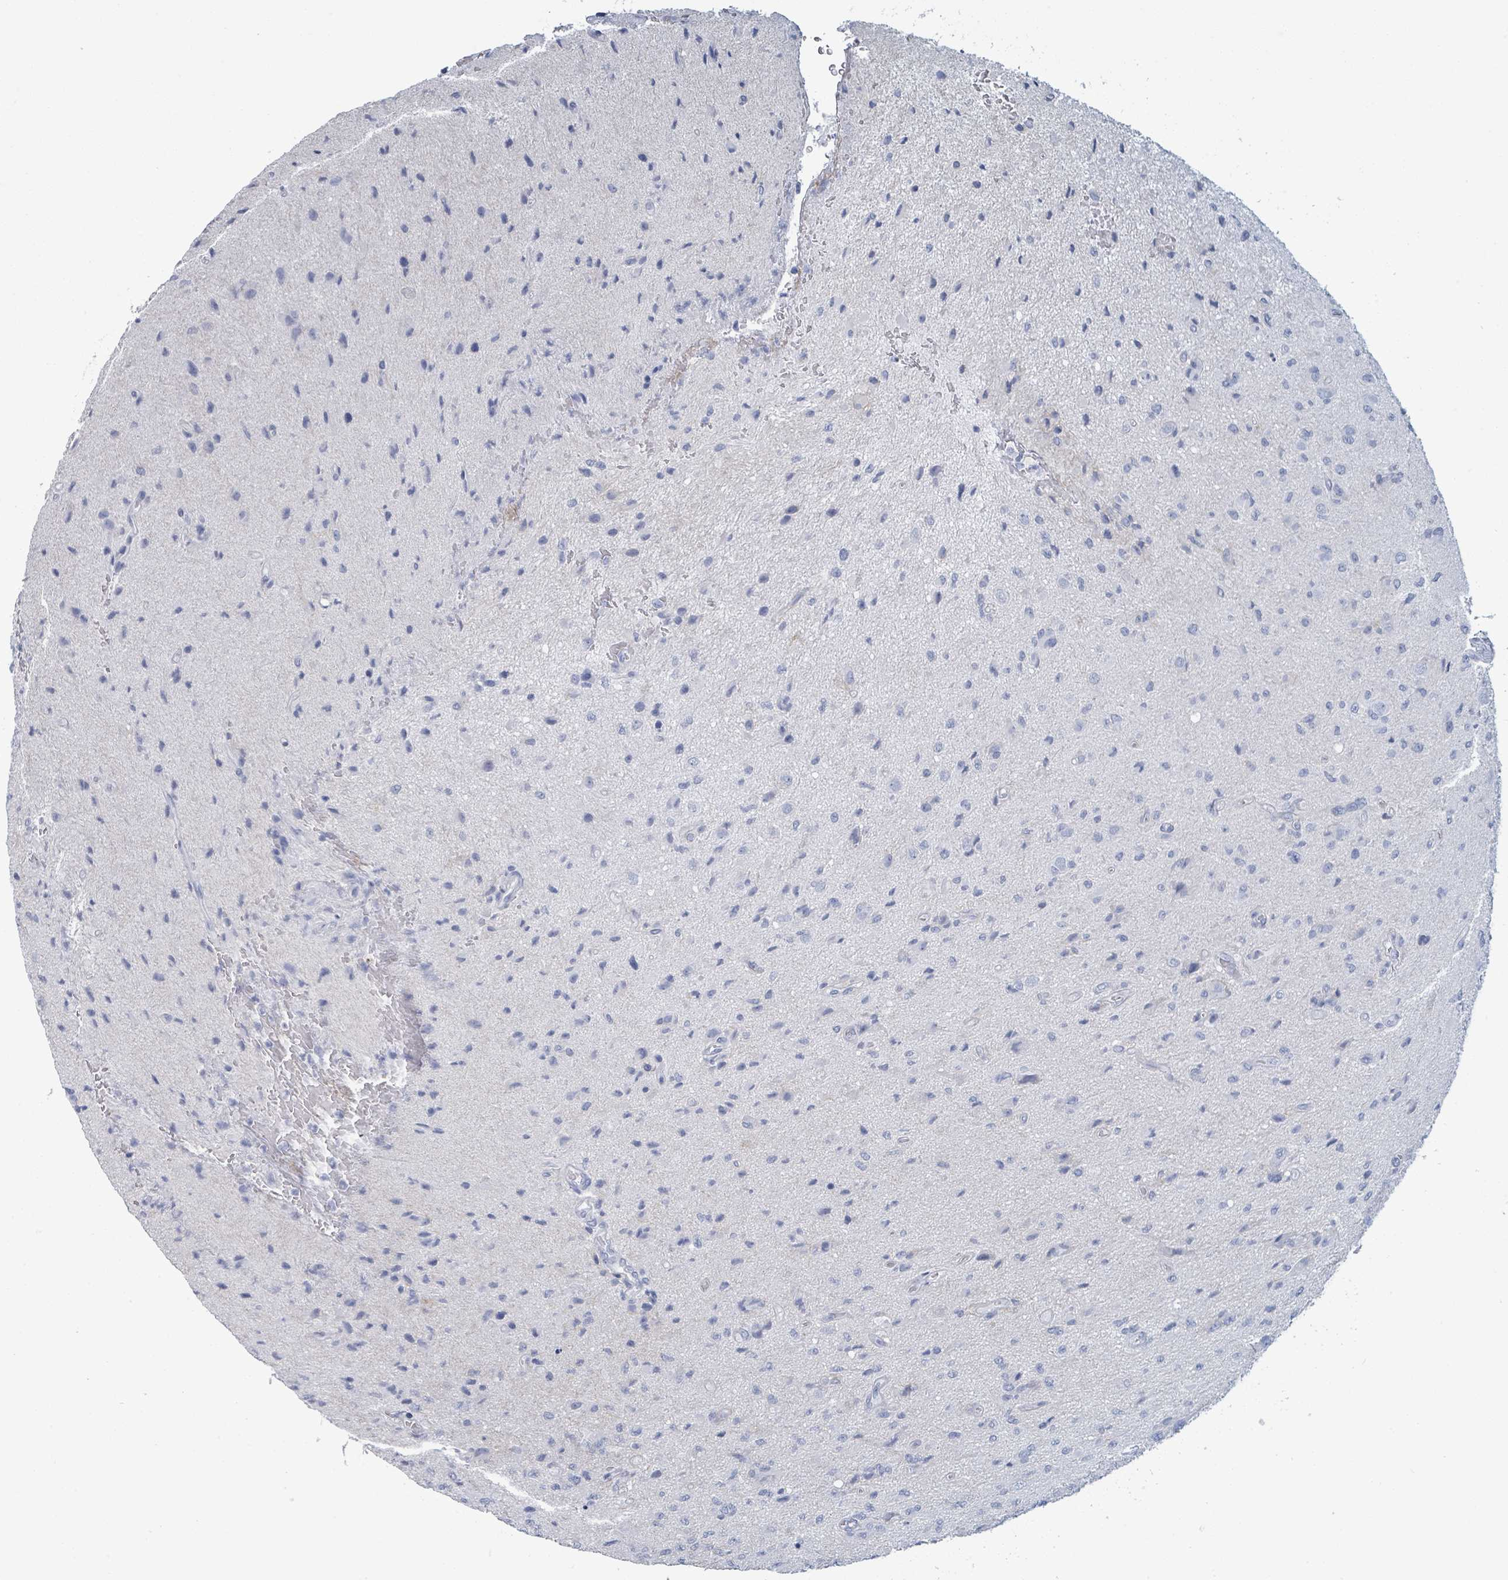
{"staining": {"intensity": "negative", "quantity": "none", "location": "none"}, "tissue": "glioma", "cell_type": "Tumor cells", "image_type": "cancer", "snomed": [{"axis": "morphology", "description": "Glioma, malignant, High grade"}, {"axis": "topography", "description": "Brain"}], "caption": "Immunohistochemistry (IHC) micrograph of malignant high-grade glioma stained for a protein (brown), which exhibits no expression in tumor cells.", "gene": "VPS13D", "patient": {"sex": "male", "age": 36}}